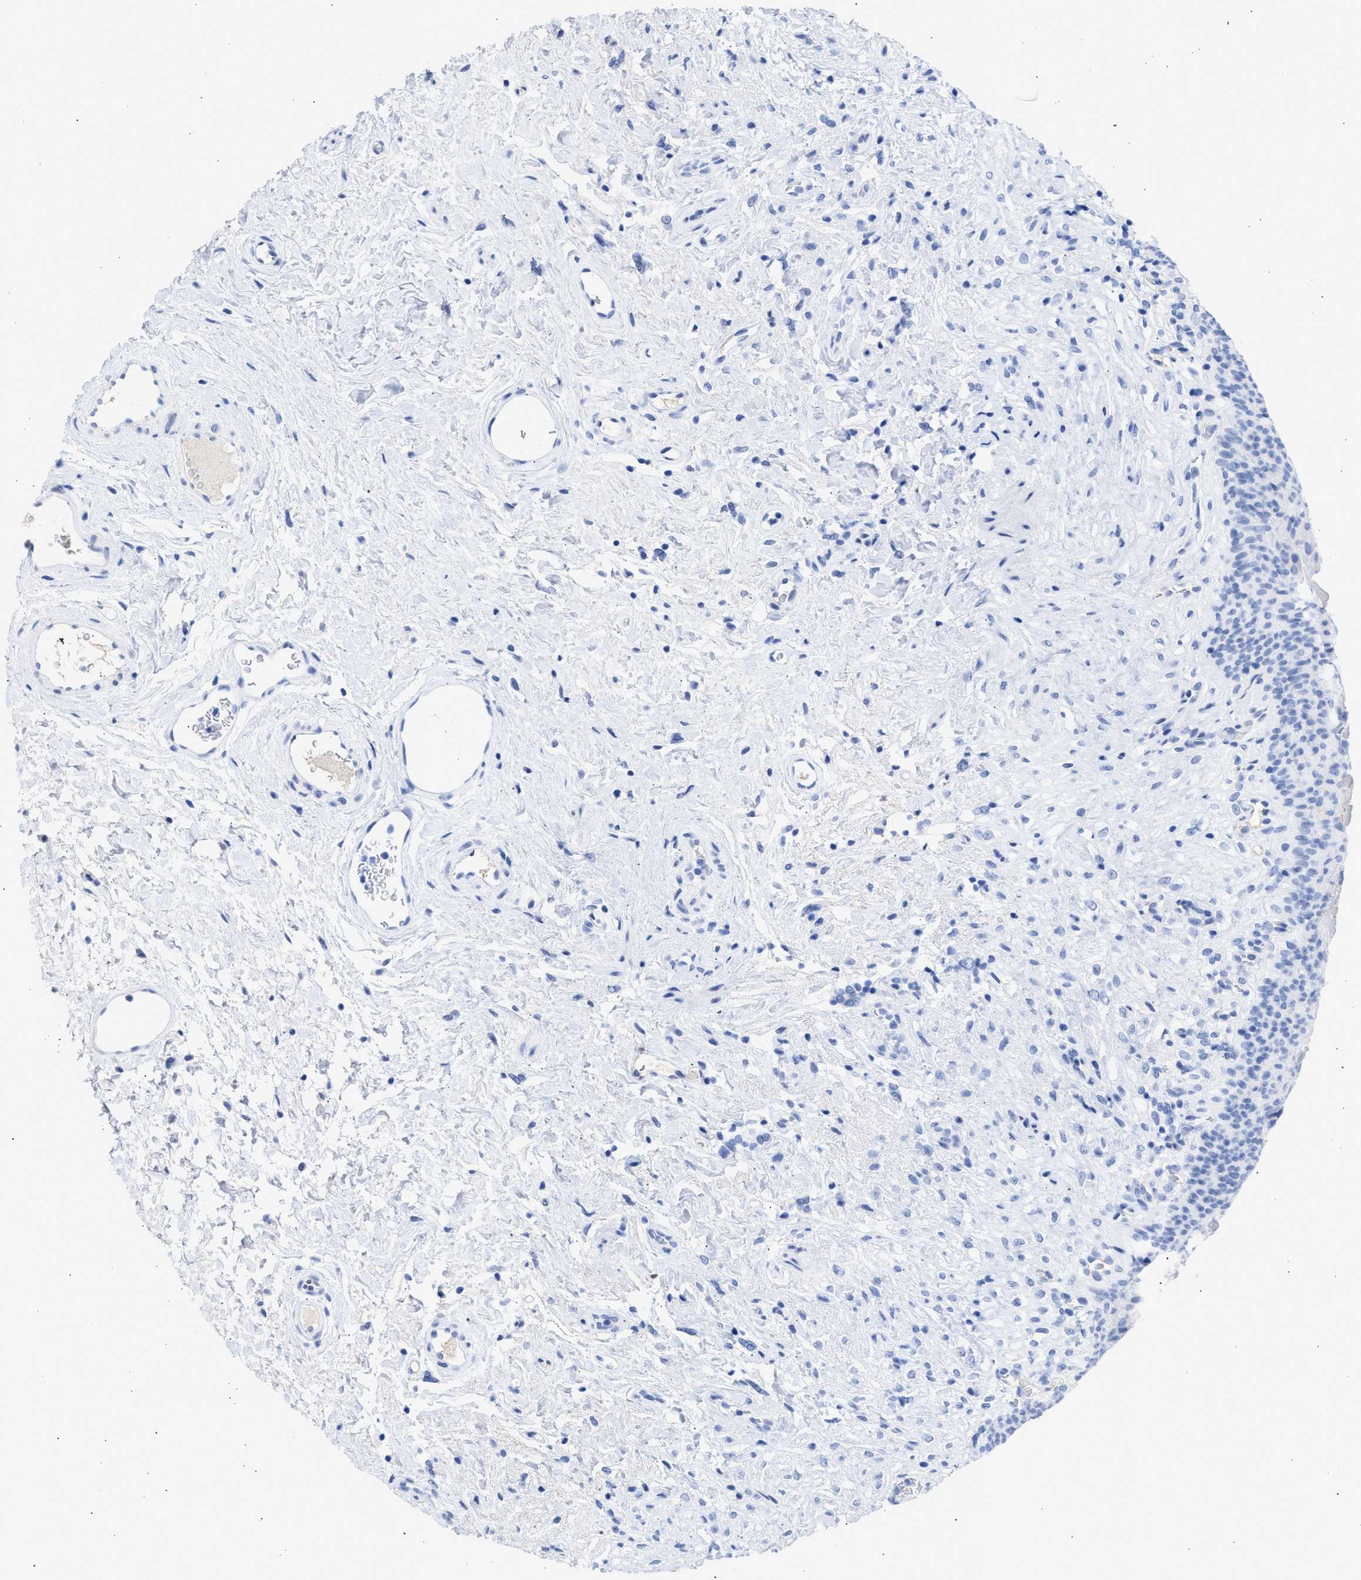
{"staining": {"intensity": "negative", "quantity": "none", "location": "none"}, "tissue": "urinary bladder", "cell_type": "Urothelial cells", "image_type": "normal", "snomed": [{"axis": "morphology", "description": "Normal tissue, NOS"}, {"axis": "topography", "description": "Urinary bladder"}], "caption": "The IHC histopathology image has no significant expression in urothelial cells of urinary bladder. (Immunohistochemistry, brightfield microscopy, high magnification).", "gene": "RSPH1", "patient": {"sex": "female", "age": 79}}